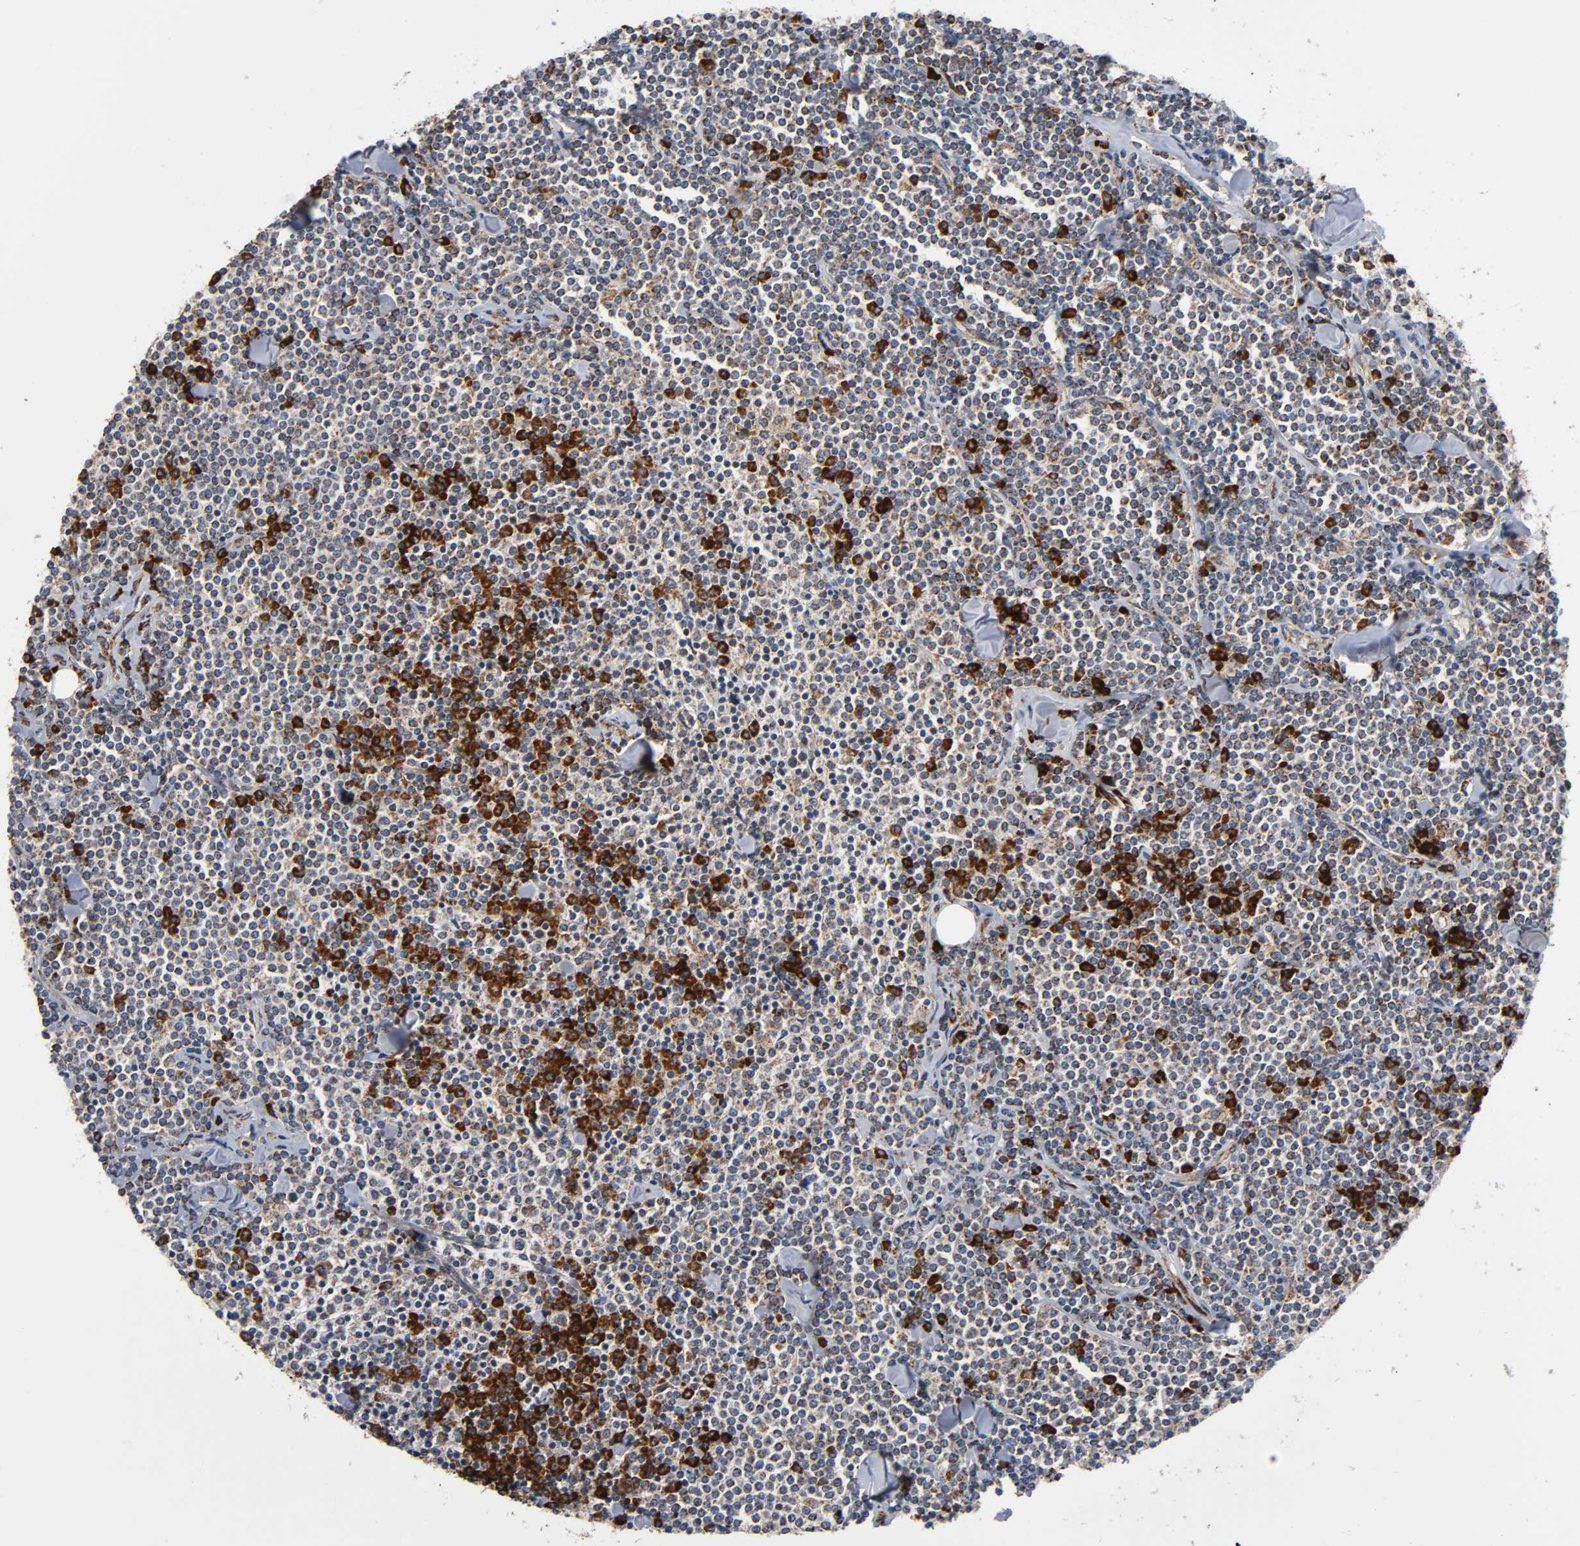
{"staining": {"intensity": "strong", "quantity": "<25%", "location": "cytoplasmic/membranous"}, "tissue": "lymphoma", "cell_type": "Tumor cells", "image_type": "cancer", "snomed": [{"axis": "morphology", "description": "Malignant lymphoma, non-Hodgkin's type, Low grade"}, {"axis": "topography", "description": "Soft tissue"}], "caption": "About <25% of tumor cells in lymphoma show strong cytoplasmic/membranous protein staining as visualized by brown immunohistochemical staining.", "gene": "MAP3K1", "patient": {"sex": "male", "age": 92}}